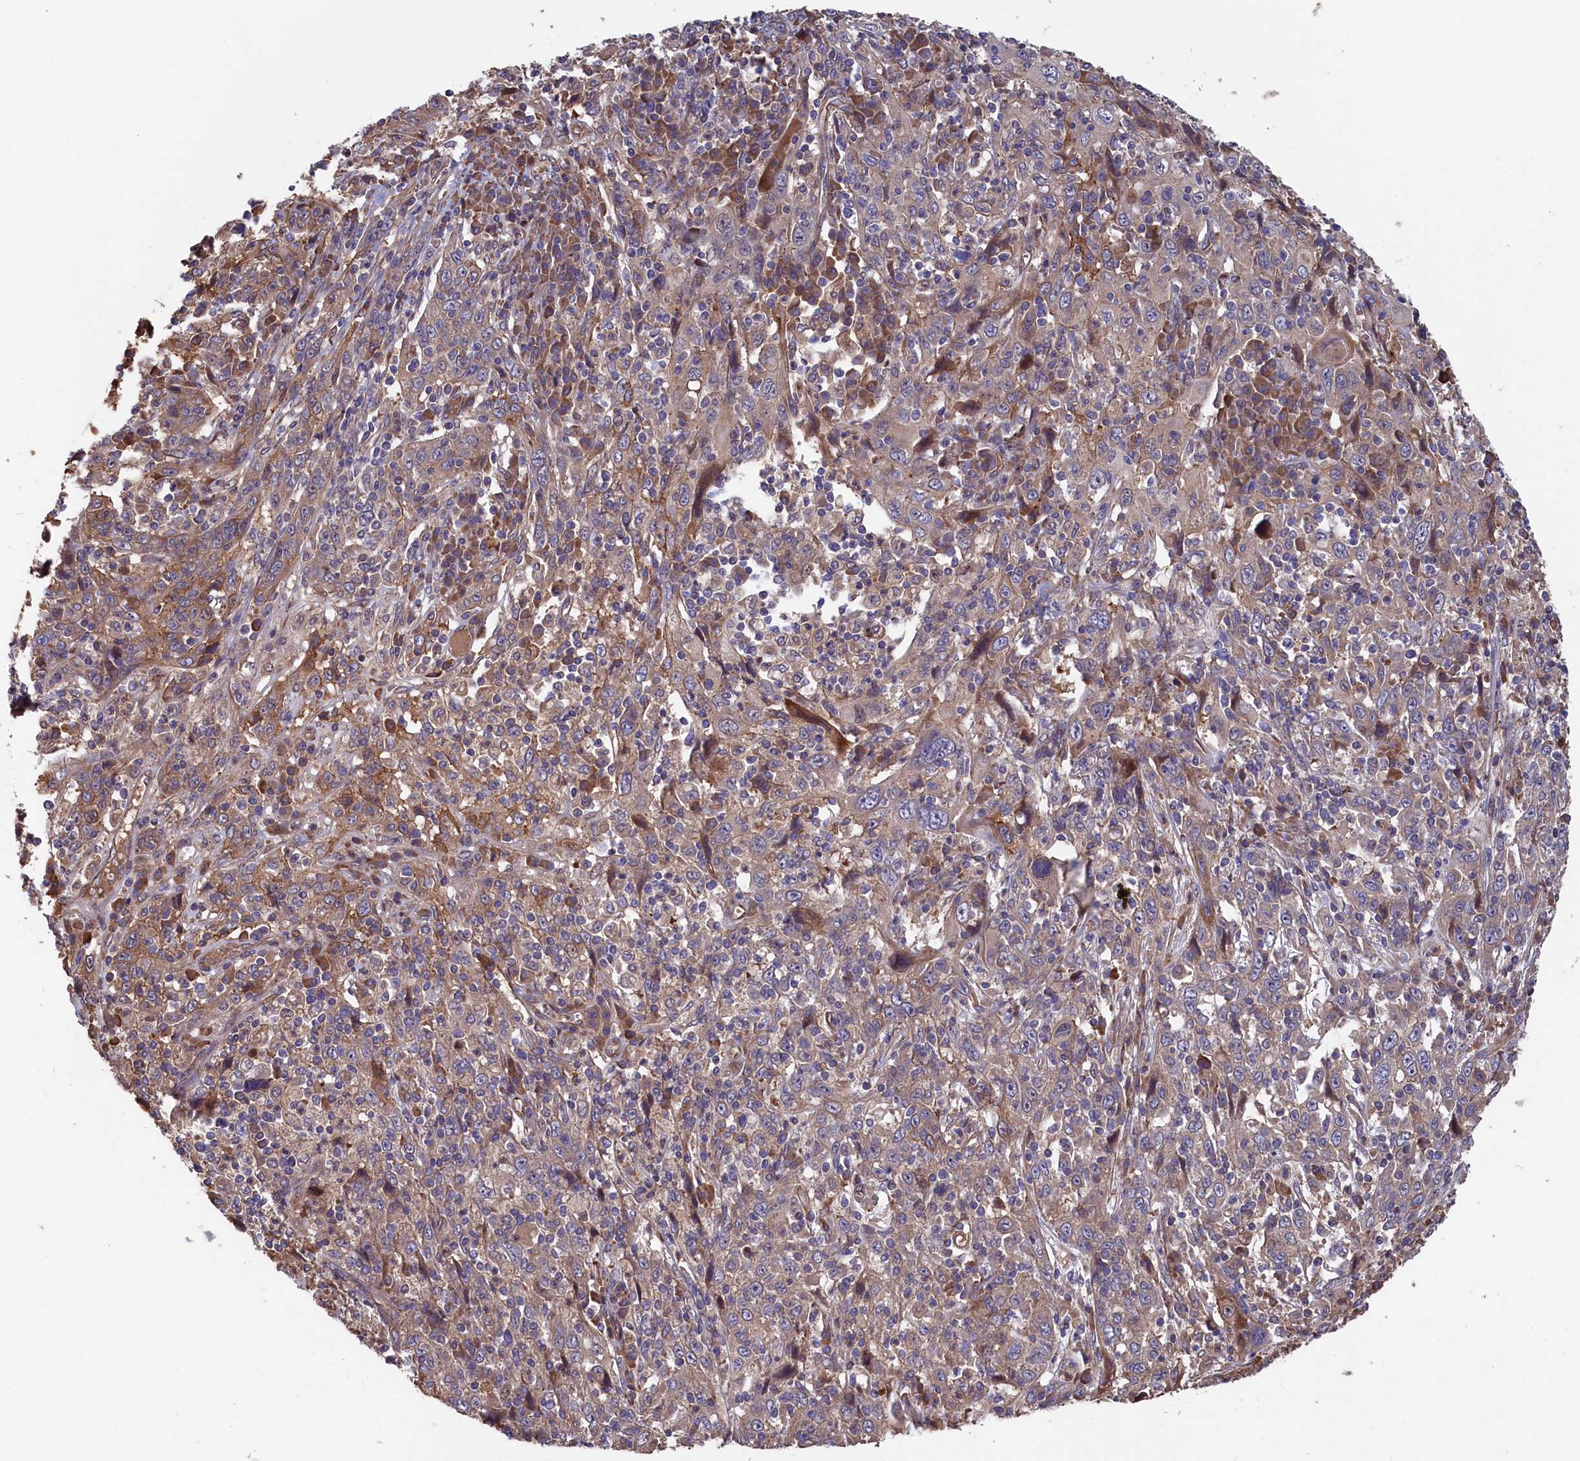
{"staining": {"intensity": "weak", "quantity": ">75%", "location": "cytoplasmic/membranous"}, "tissue": "cervical cancer", "cell_type": "Tumor cells", "image_type": "cancer", "snomed": [{"axis": "morphology", "description": "Squamous cell carcinoma, NOS"}, {"axis": "topography", "description": "Cervix"}], "caption": "Immunohistochemistry (IHC) histopathology image of human cervical cancer stained for a protein (brown), which displays low levels of weak cytoplasmic/membranous positivity in approximately >75% of tumor cells.", "gene": "GREB1L", "patient": {"sex": "female", "age": 46}}